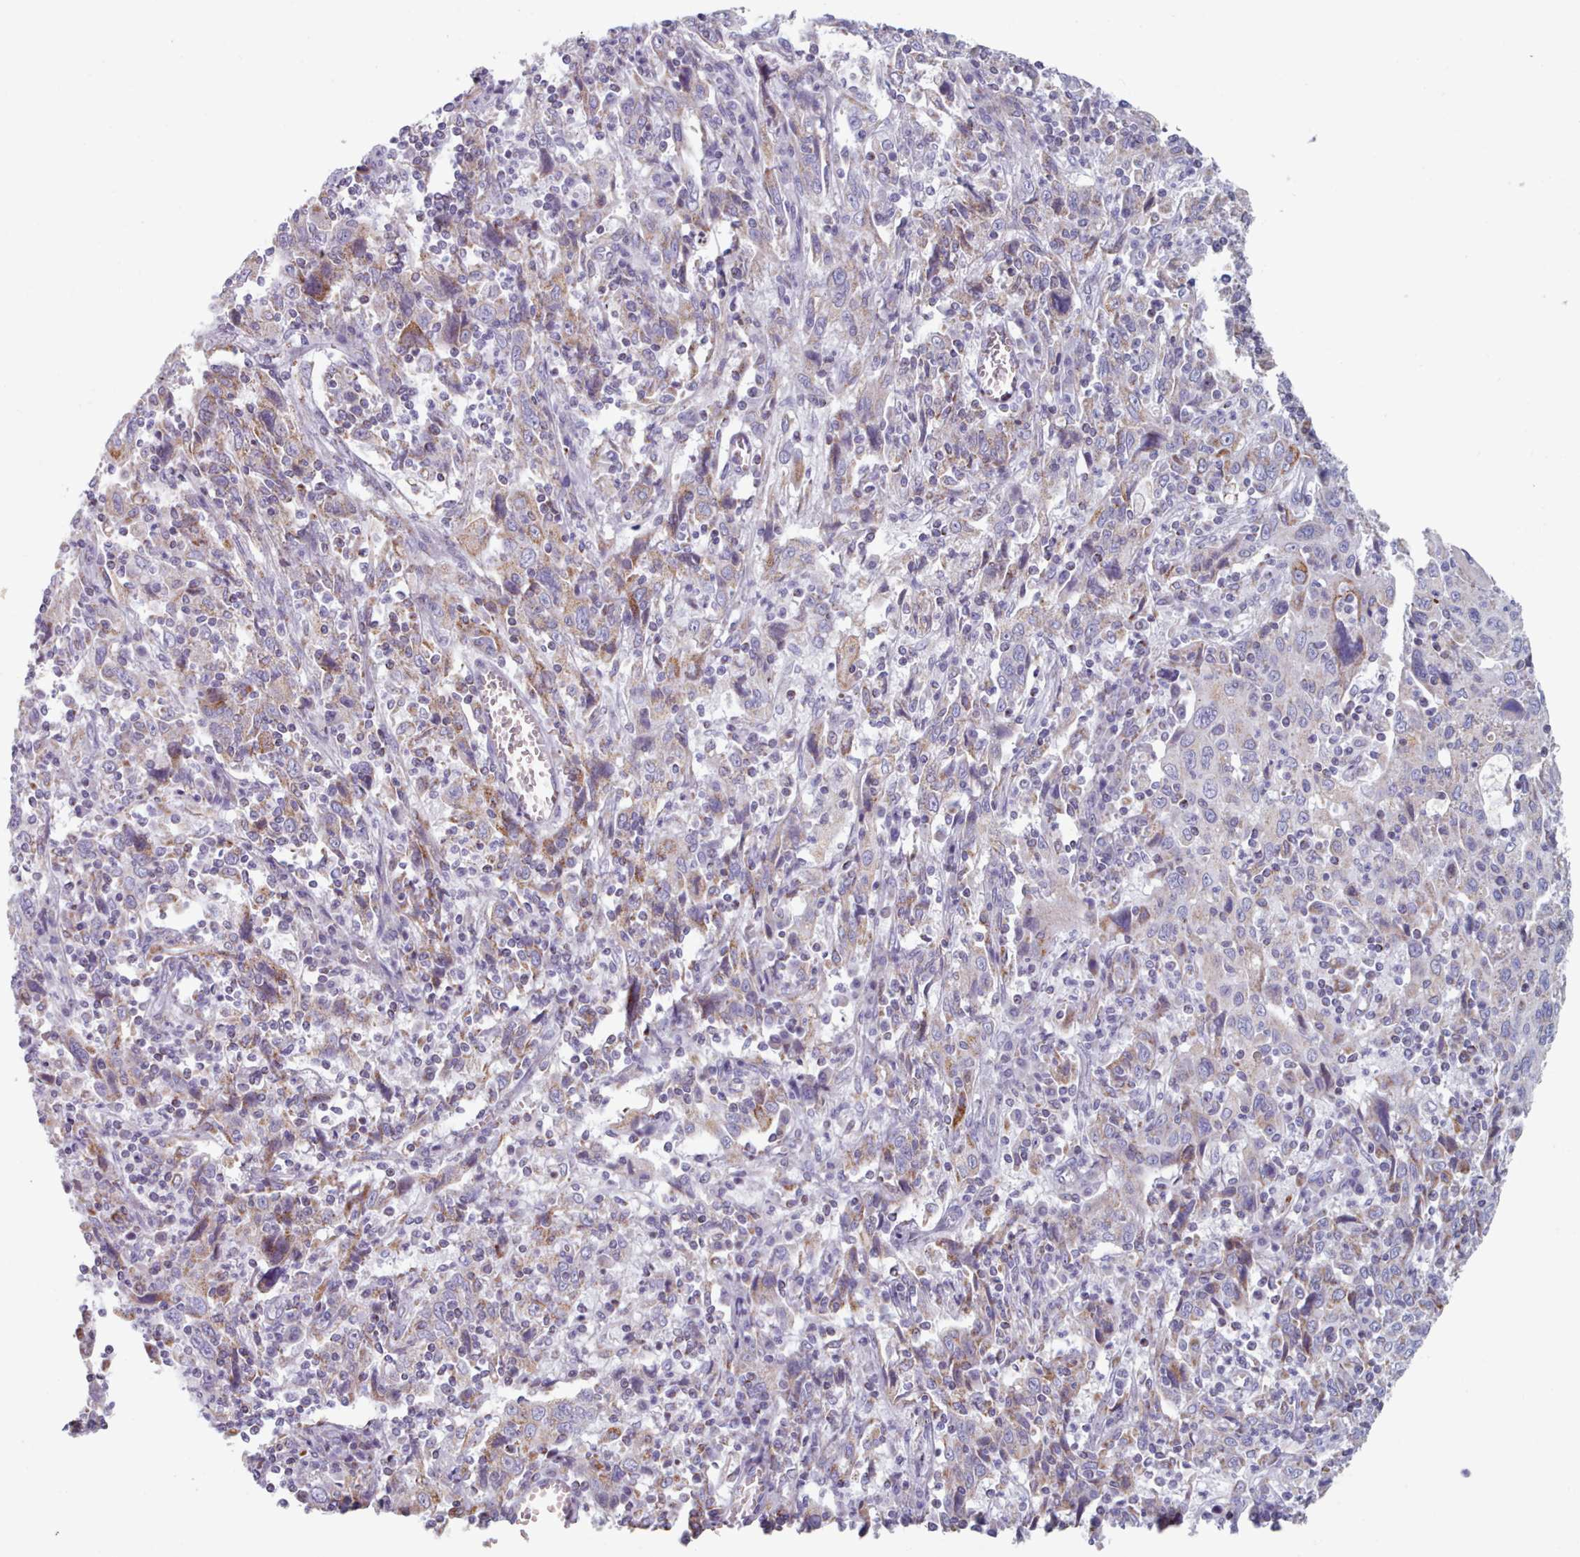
{"staining": {"intensity": "moderate", "quantity": "25%-75%", "location": "cytoplasmic/membranous"}, "tissue": "cervical cancer", "cell_type": "Tumor cells", "image_type": "cancer", "snomed": [{"axis": "morphology", "description": "Squamous cell carcinoma, NOS"}, {"axis": "topography", "description": "Cervix"}], "caption": "Protein staining reveals moderate cytoplasmic/membranous staining in approximately 25%-75% of tumor cells in cervical cancer.", "gene": "FAM170B", "patient": {"sex": "female", "age": 46}}